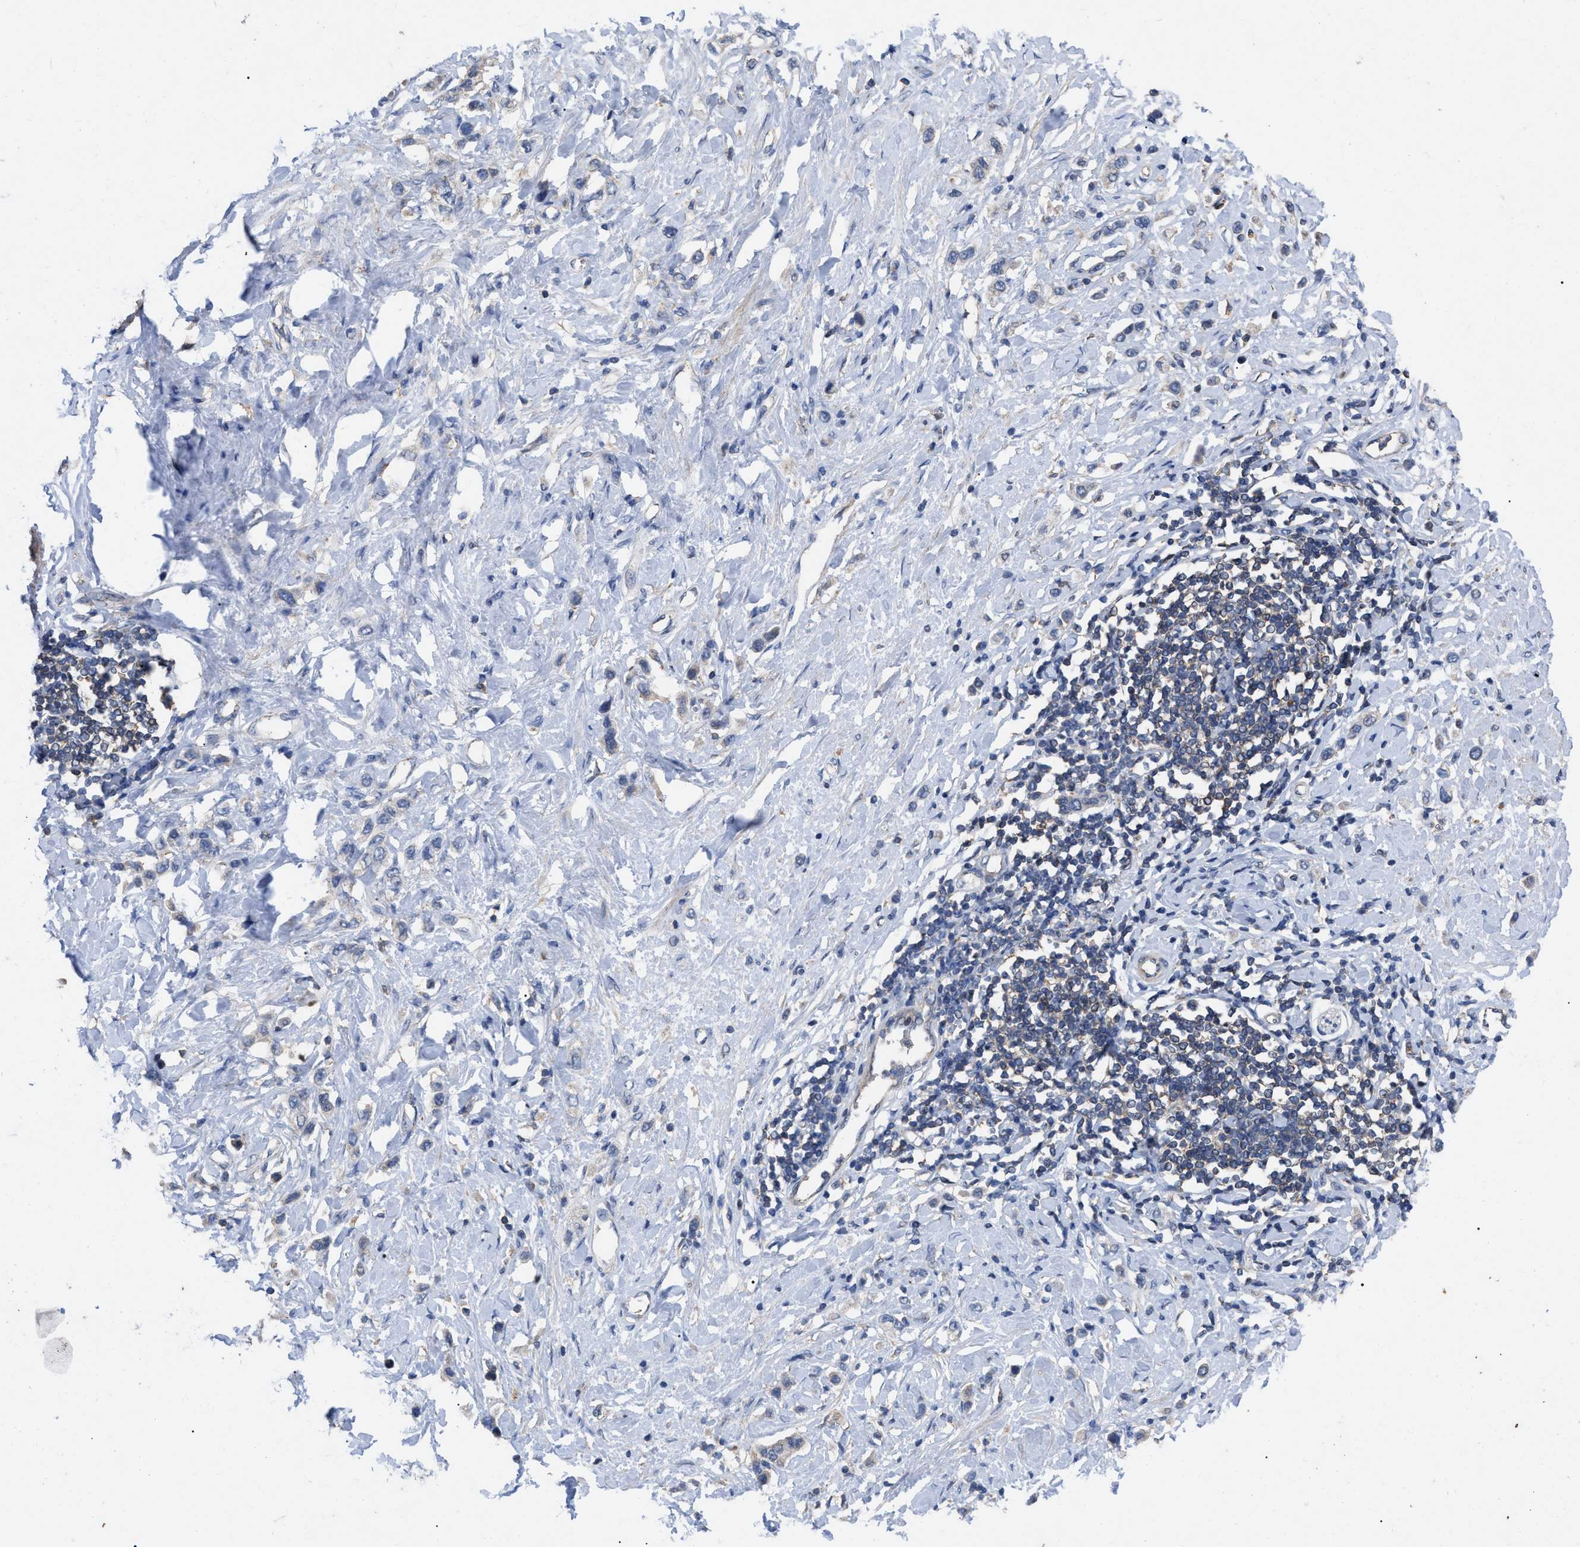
{"staining": {"intensity": "negative", "quantity": "none", "location": "none"}, "tissue": "stomach cancer", "cell_type": "Tumor cells", "image_type": "cancer", "snomed": [{"axis": "morphology", "description": "Adenocarcinoma, NOS"}, {"axis": "topography", "description": "Stomach"}], "caption": "Tumor cells show no significant protein expression in stomach cancer. Brightfield microscopy of immunohistochemistry (IHC) stained with DAB (brown) and hematoxylin (blue), captured at high magnification.", "gene": "FAM171A2", "patient": {"sex": "female", "age": 65}}